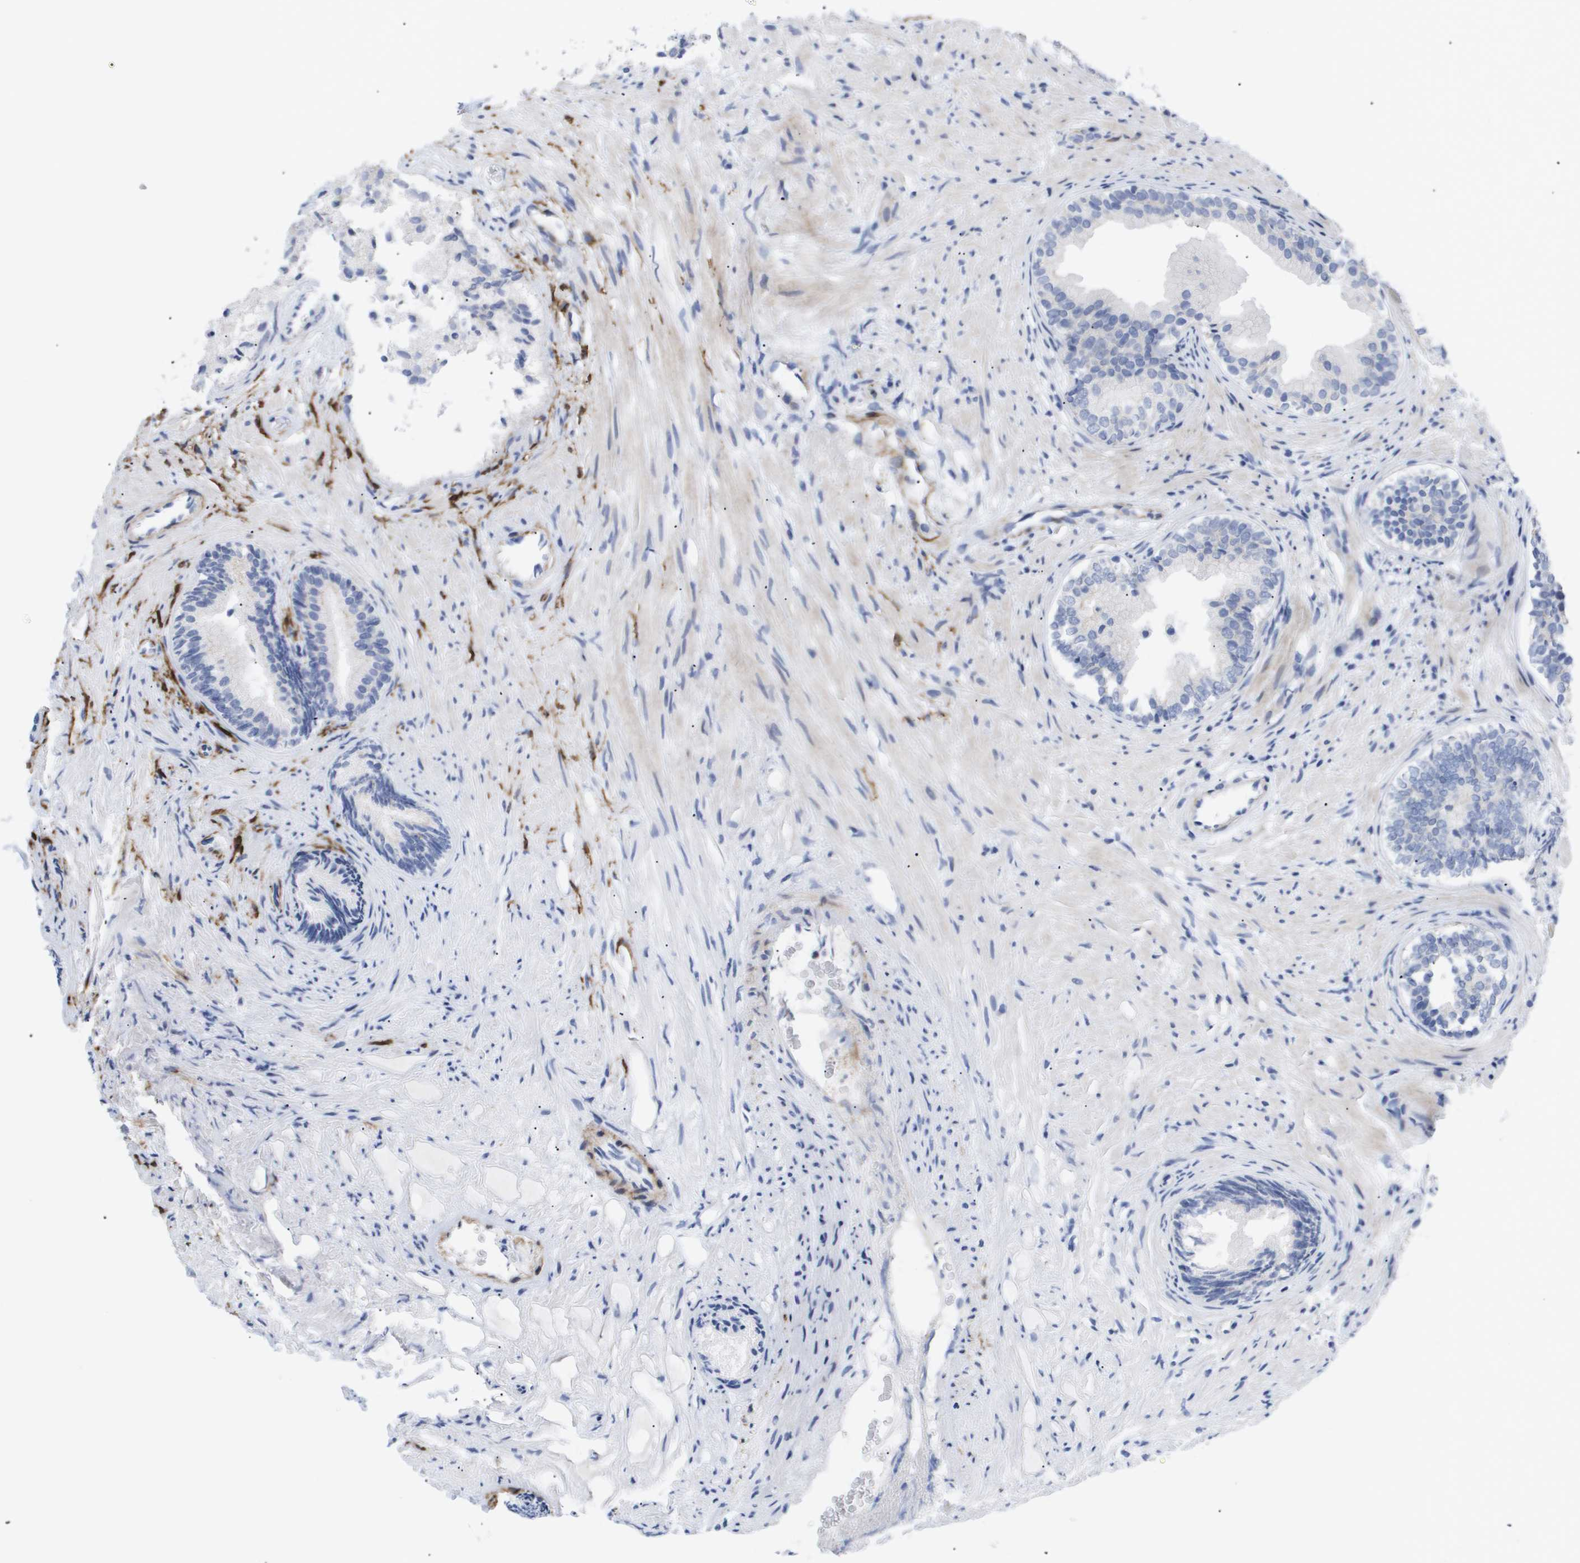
{"staining": {"intensity": "negative", "quantity": "none", "location": "none"}, "tissue": "prostate", "cell_type": "Glandular cells", "image_type": "normal", "snomed": [{"axis": "morphology", "description": "Normal tissue, NOS"}, {"axis": "topography", "description": "Prostate"}], "caption": "This photomicrograph is of normal prostate stained with IHC to label a protein in brown with the nuclei are counter-stained blue. There is no staining in glandular cells.", "gene": "CAV3", "patient": {"sex": "male", "age": 76}}